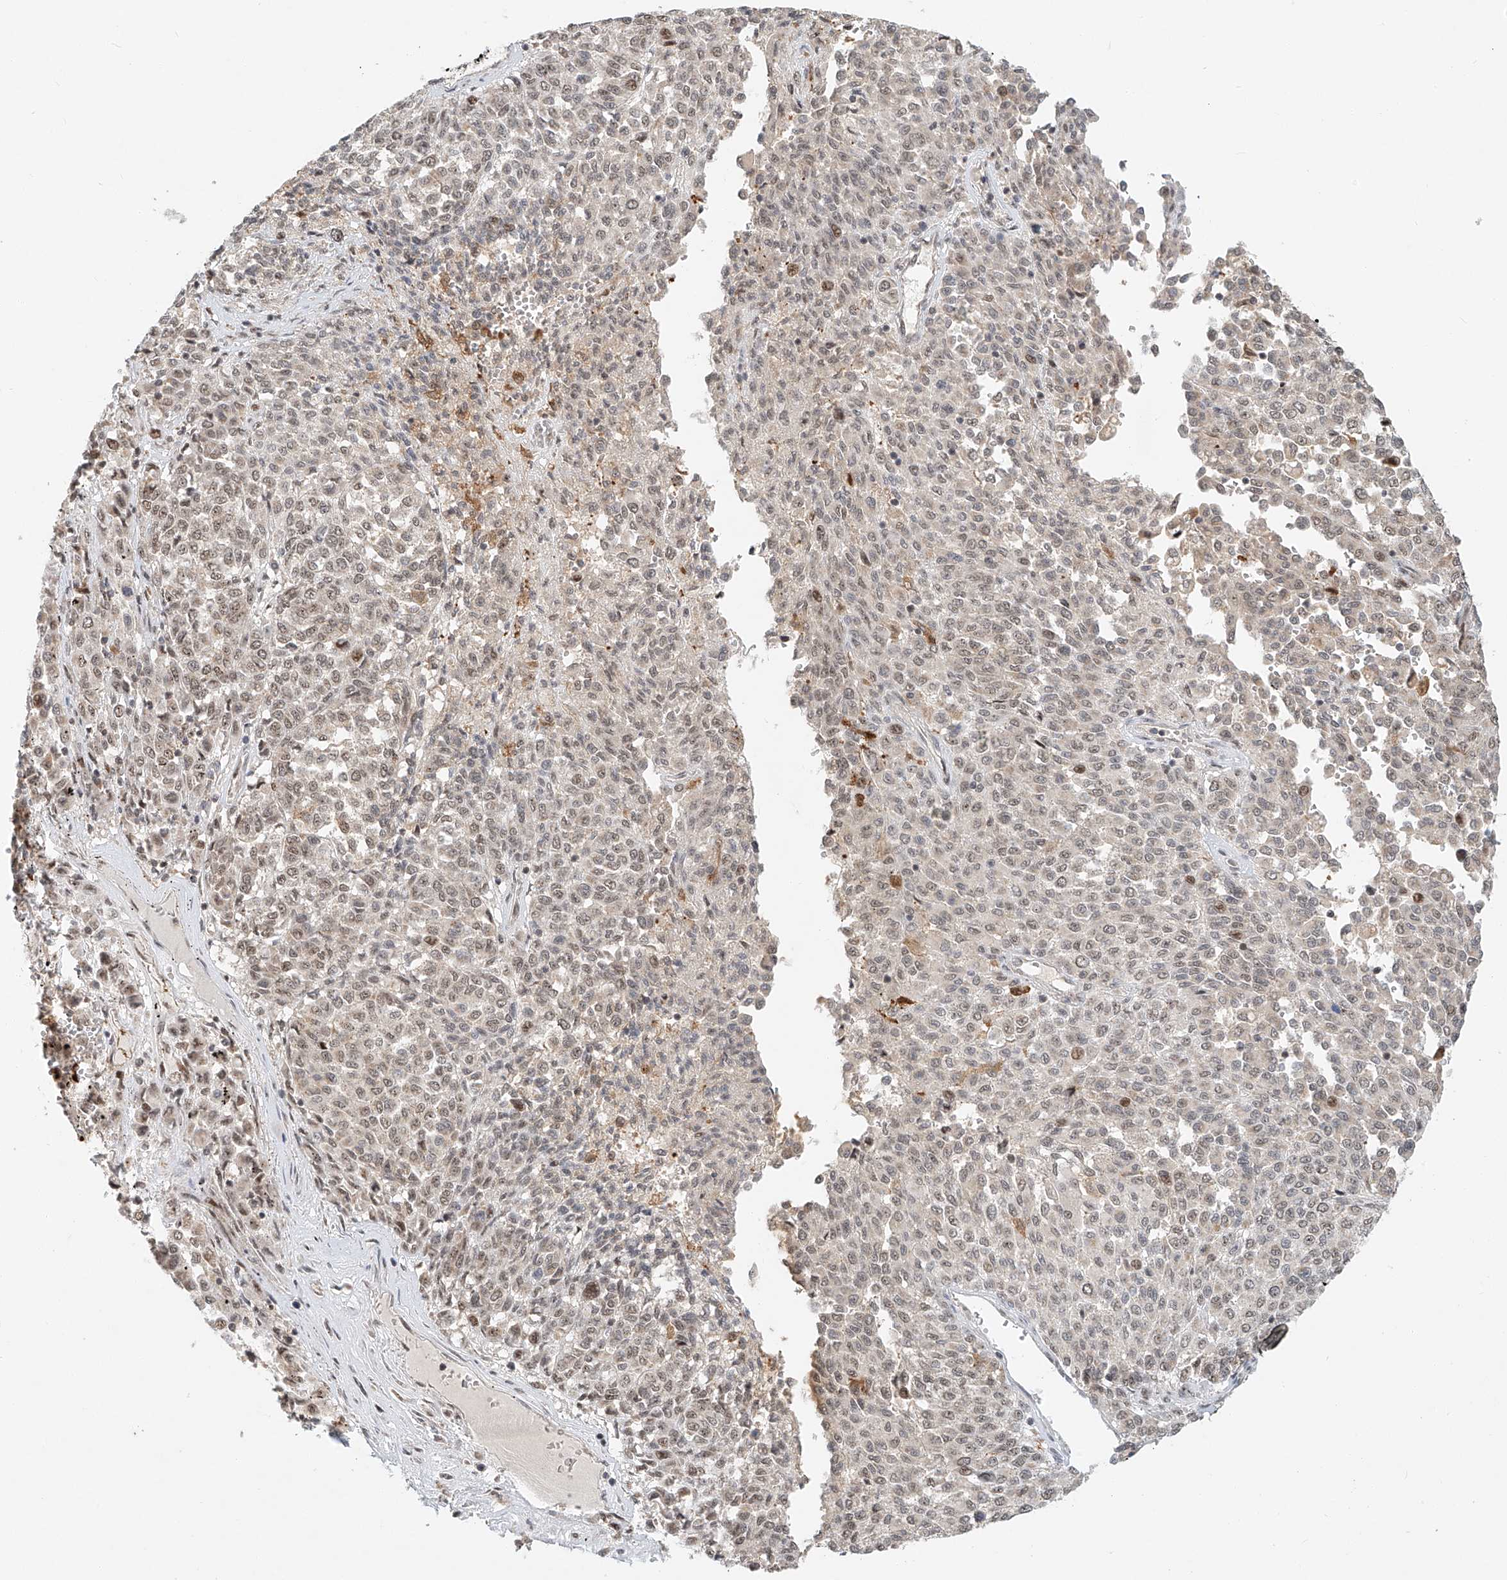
{"staining": {"intensity": "weak", "quantity": "25%-75%", "location": "cytoplasmic/membranous"}, "tissue": "melanoma", "cell_type": "Tumor cells", "image_type": "cancer", "snomed": [{"axis": "morphology", "description": "Malignant melanoma, Metastatic site"}, {"axis": "topography", "description": "Pancreas"}], "caption": "Immunohistochemical staining of malignant melanoma (metastatic site) shows weak cytoplasmic/membranous protein positivity in about 25%-75% of tumor cells.", "gene": "SYTL3", "patient": {"sex": "female", "age": 30}}